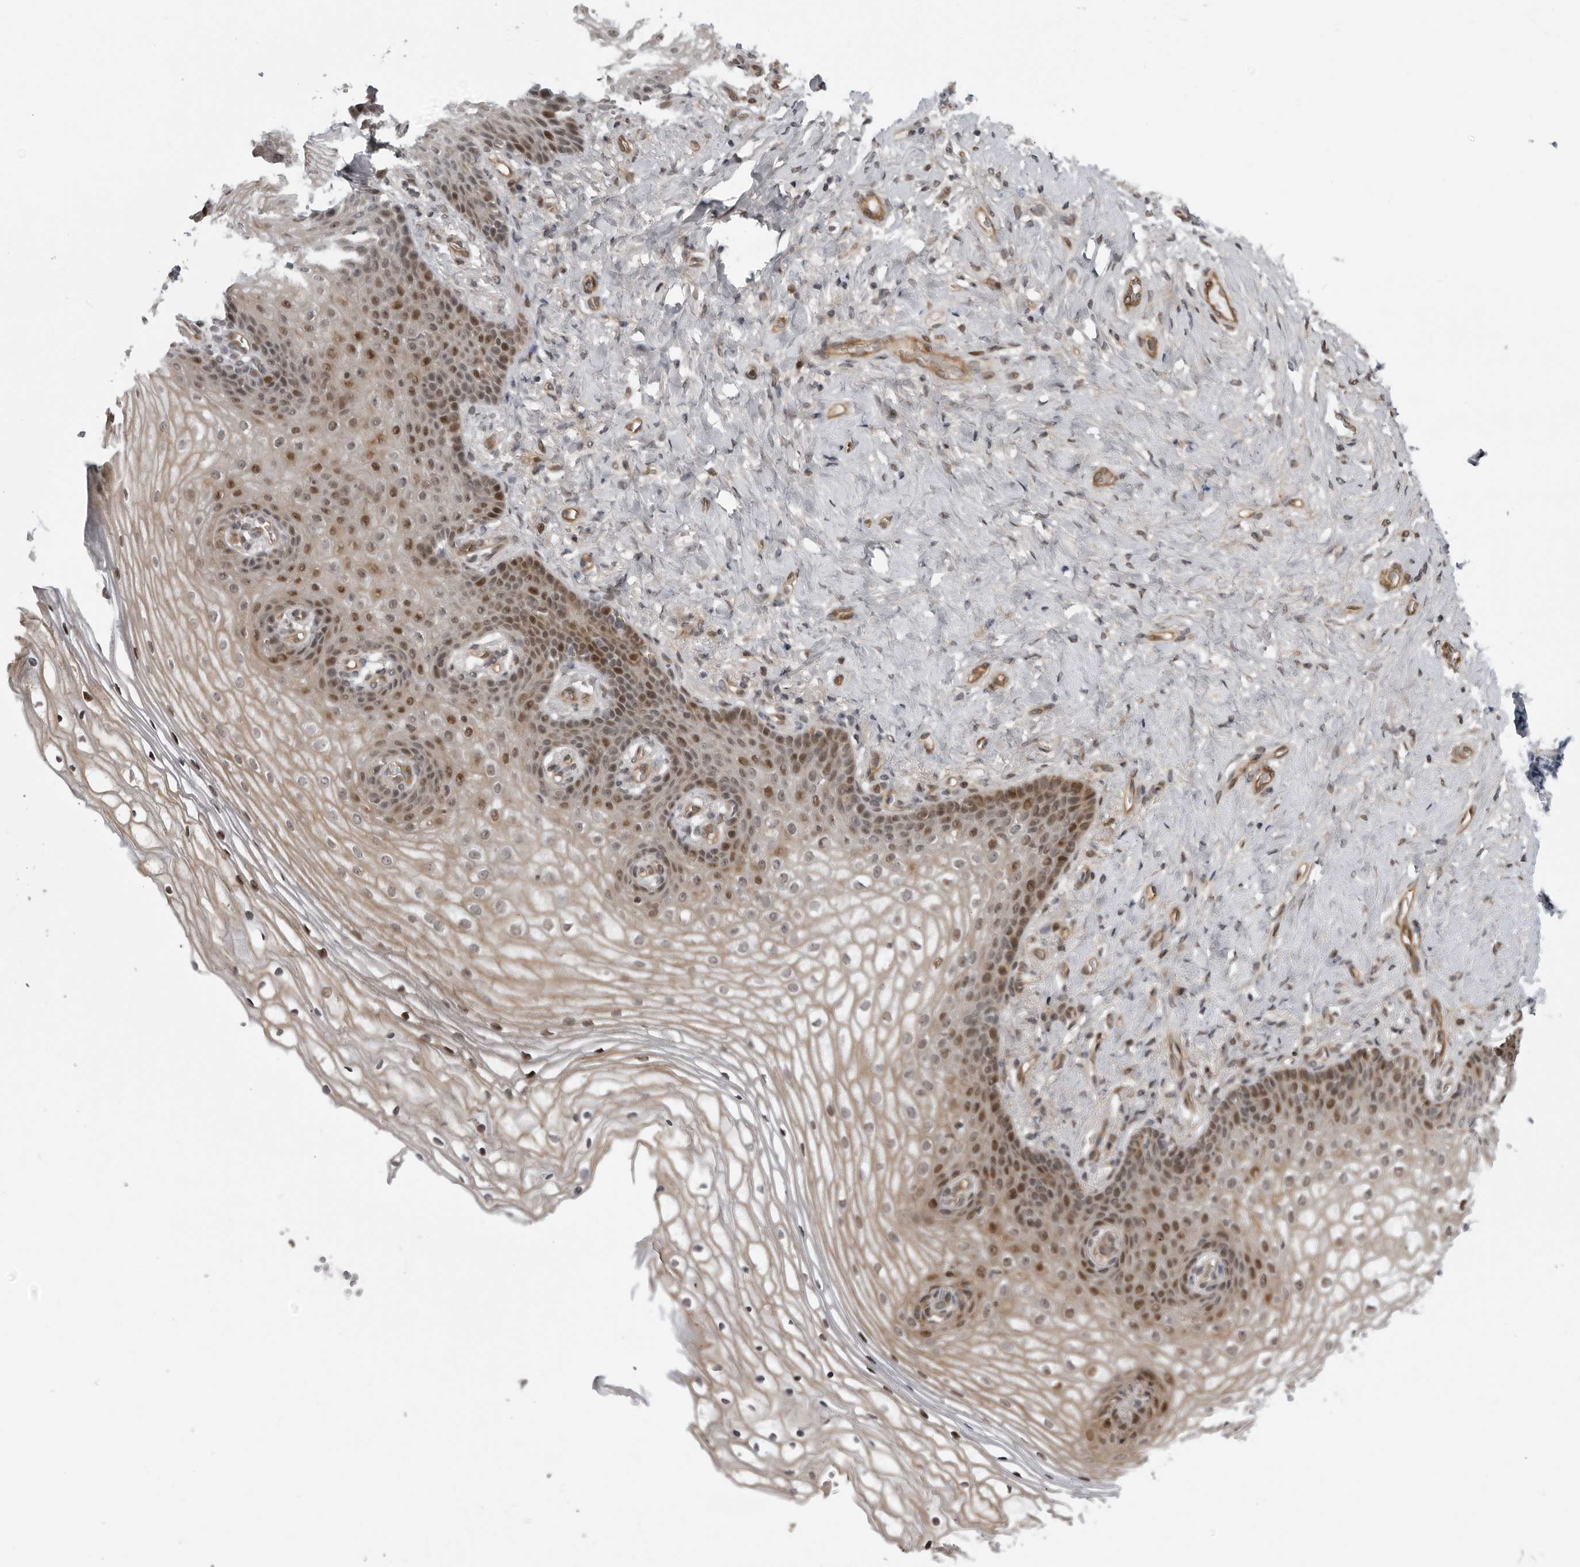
{"staining": {"intensity": "moderate", "quantity": "25%-75%", "location": "cytoplasmic/membranous,nuclear"}, "tissue": "vagina", "cell_type": "Squamous epithelial cells", "image_type": "normal", "snomed": [{"axis": "morphology", "description": "Normal tissue, NOS"}, {"axis": "topography", "description": "Vagina"}], "caption": "Normal vagina displays moderate cytoplasmic/membranous,nuclear expression in approximately 25%-75% of squamous epithelial cells, visualized by immunohistochemistry.", "gene": "PRRX2", "patient": {"sex": "female", "age": 60}}